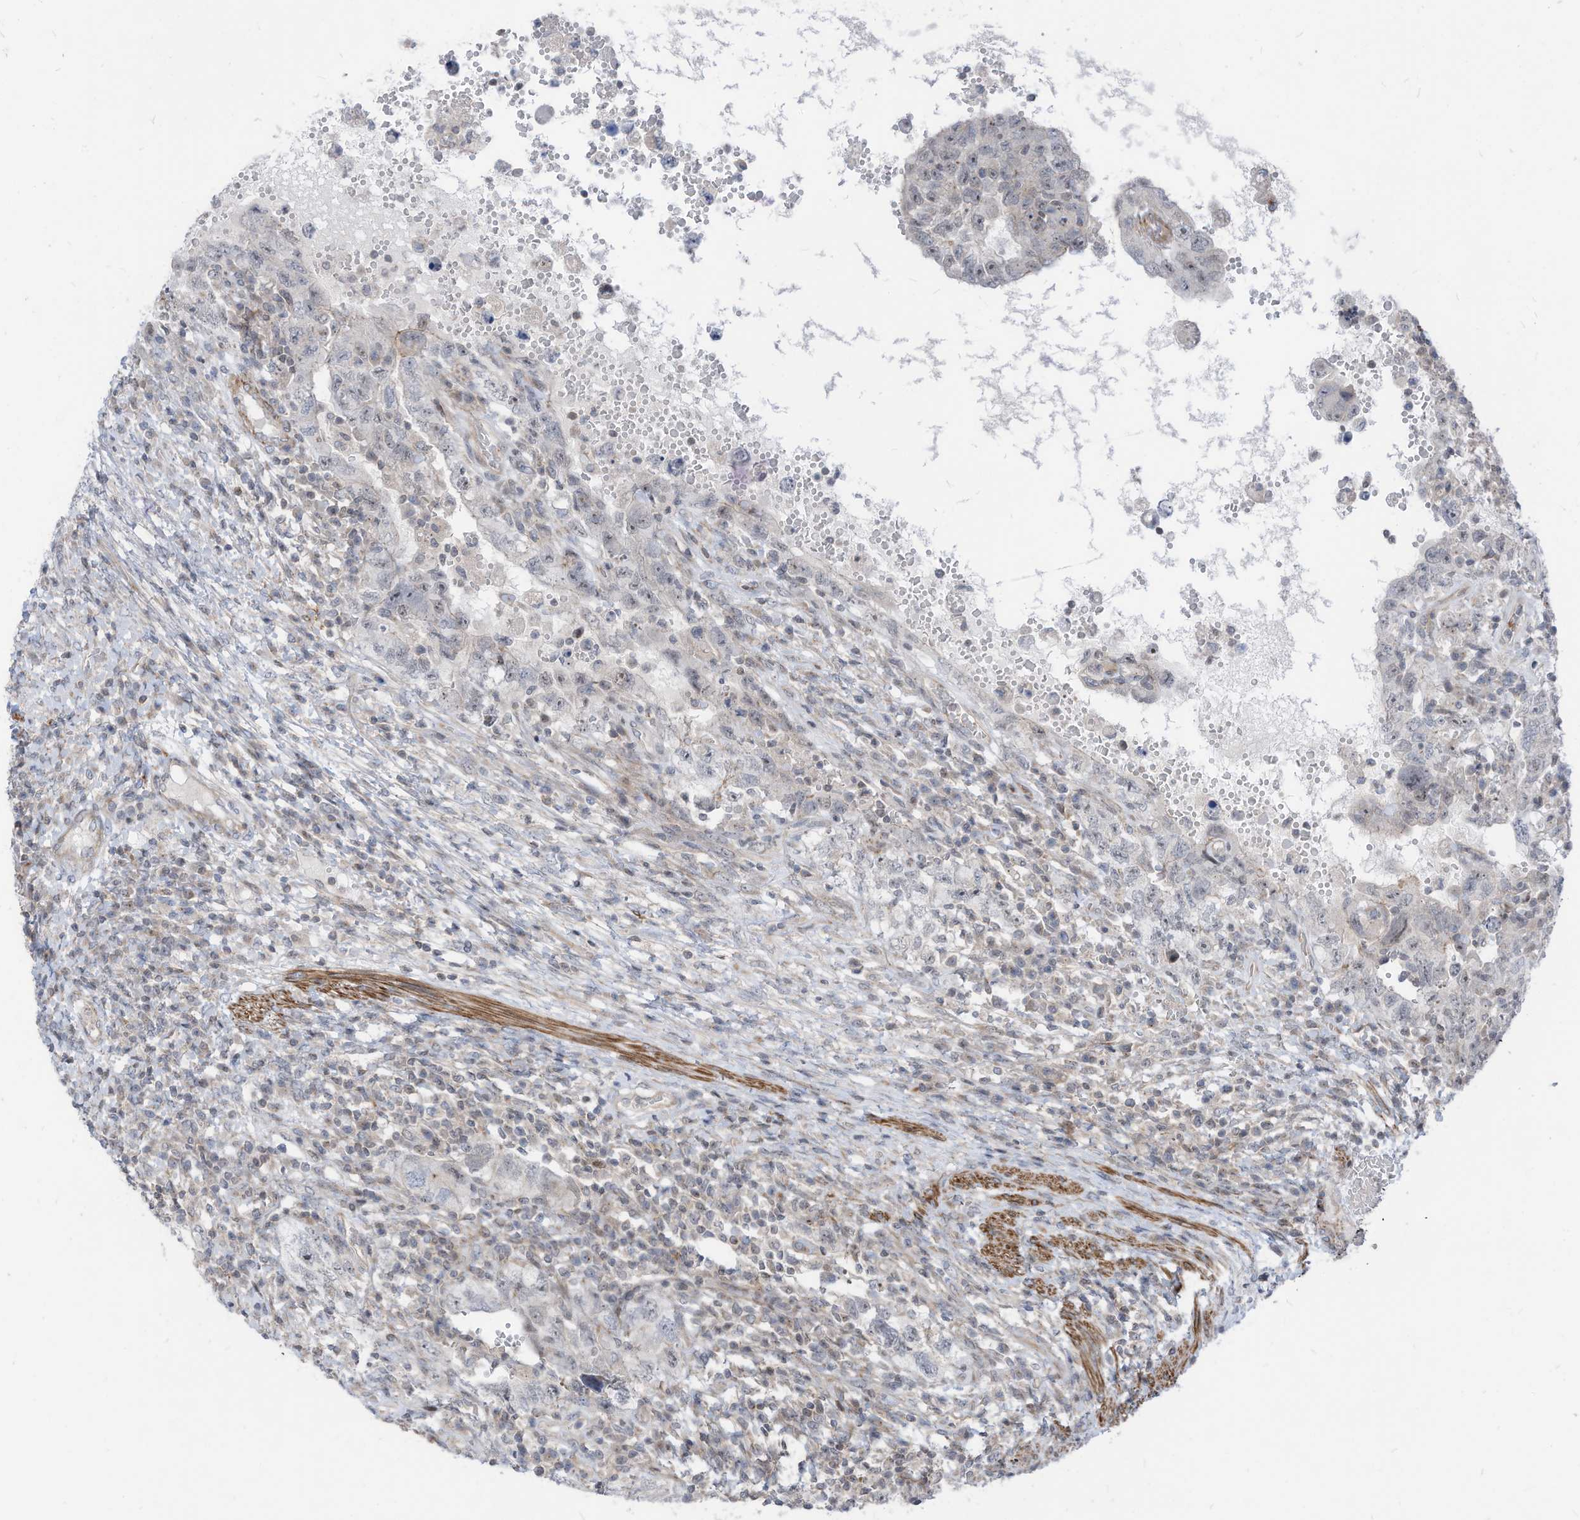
{"staining": {"intensity": "negative", "quantity": "none", "location": "none"}, "tissue": "testis cancer", "cell_type": "Tumor cells", "image_type": "cancer", "snomed": [{"axis": "morphology", "description": "Carcinoma, Embryonal, NOS"}, {"axis": "topography", "description": "Testis"}], "caption": "A photomicrograph of human testis cancer is negative for staining in tumor cells. The staining was performed using DAB (3,3'-diaminobenzidine) to visualize the protein expression in brown, while the nuclei were stained in blue with hematoxylin (Magnification: 20x).", "gene": "GPATCH3", "patient": {"sex": "male", "age": 26}}